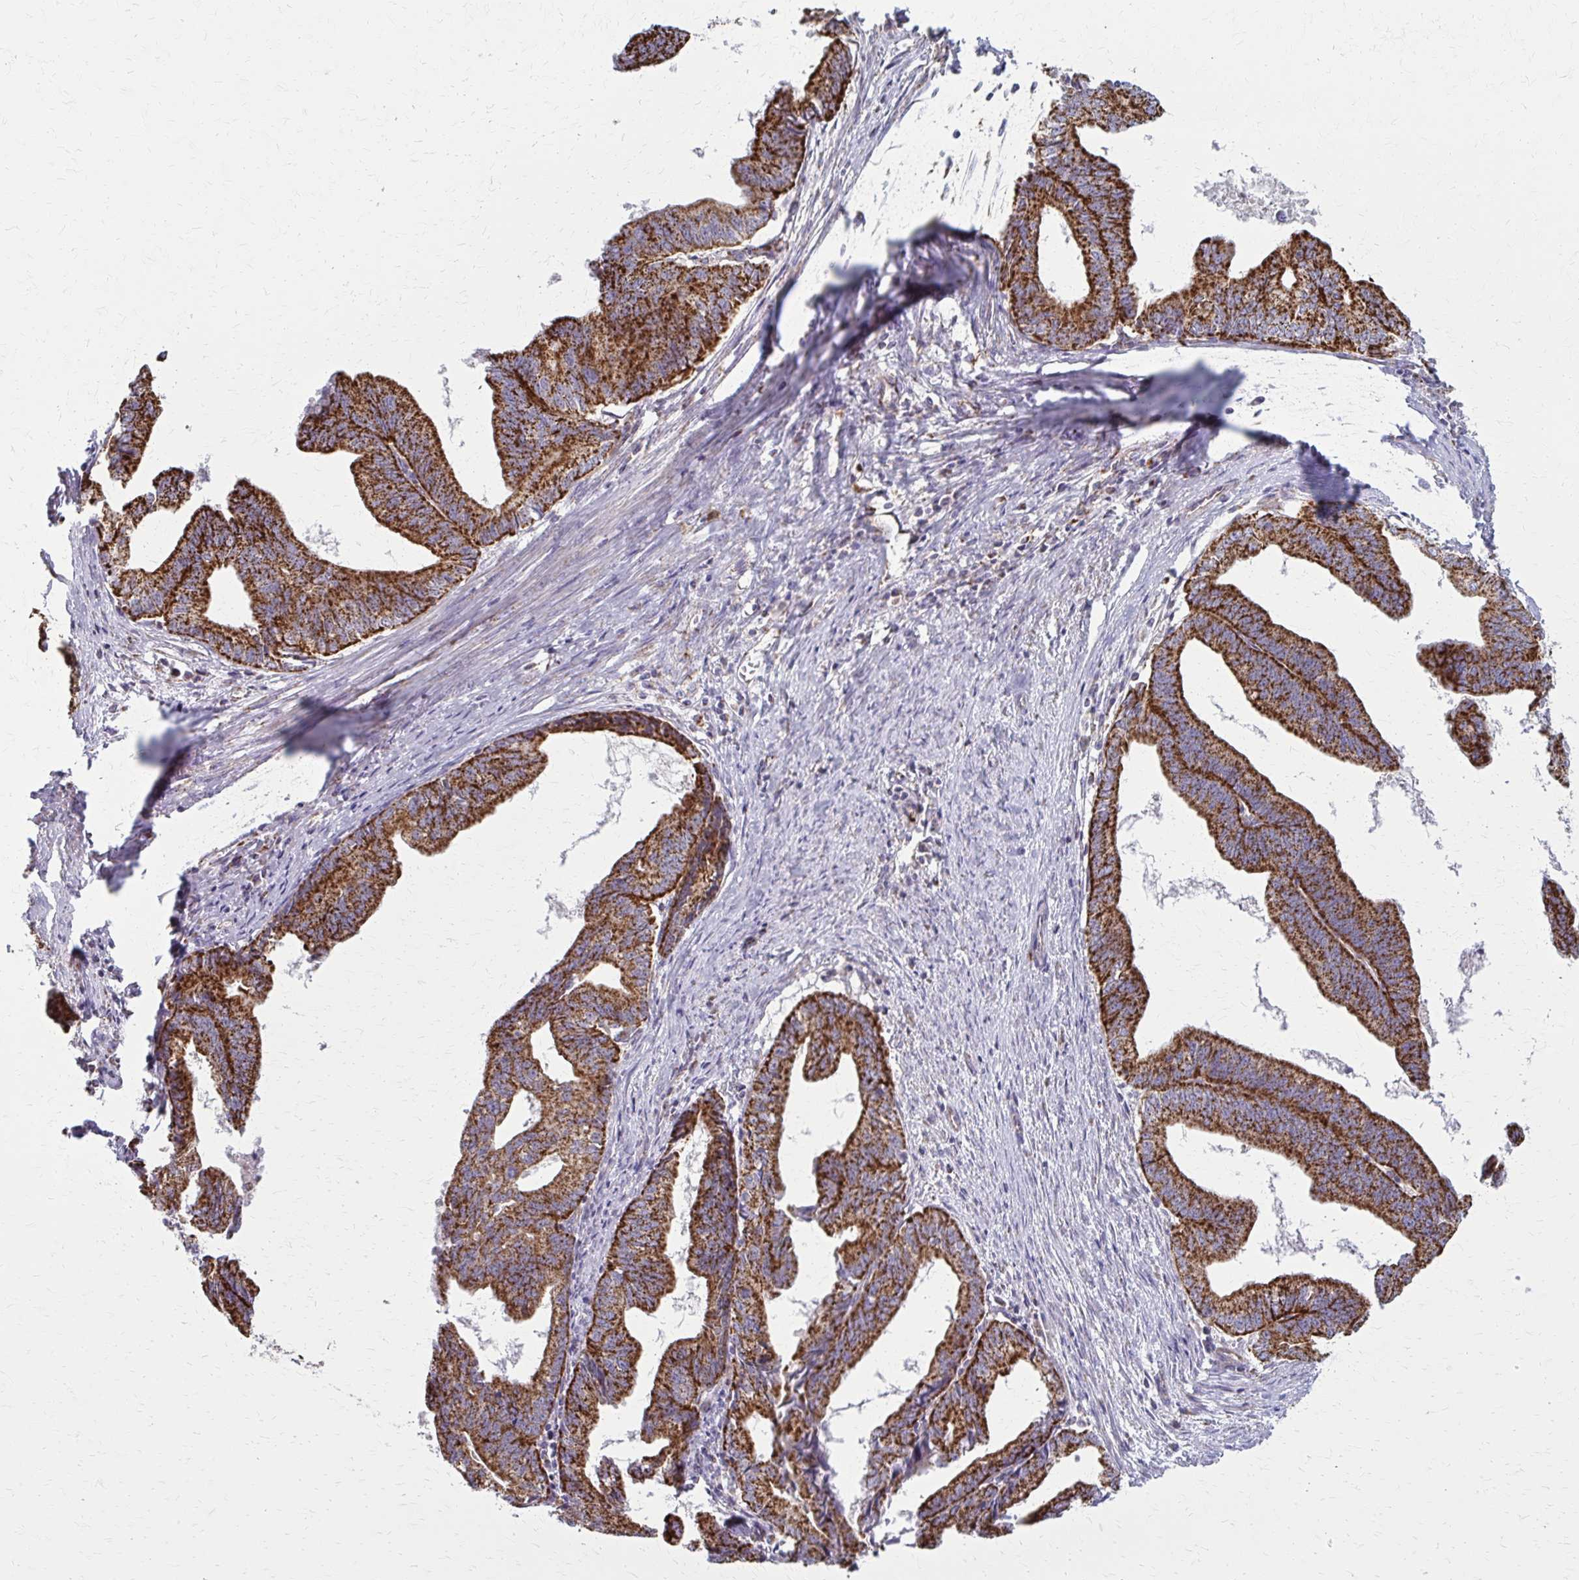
{"staining": {"intensity": "strong", "quantity": ">75%", "location": "cytoplasmic/membranous"}, "tissue": "endometrial cancer", "cell_type": "Tumor cells", "image_type": "cancer", "snomed": [{"axis": "morphology", "description": "Adenocarcinoma, NOS"}, {"axis": "topography", "description": "Endometrium"}], "caption": "Immunohistochemical staining of human endometrial cancer (adenocarcinoma) displays strong cytoplasmic/membranous protein expression in approximately >75% of tumor cells. The protein is shown in brown color, while the nuclei are stained blue.", "gene": "TVP23A", "patient": {"sex": "female", "age": 65}}